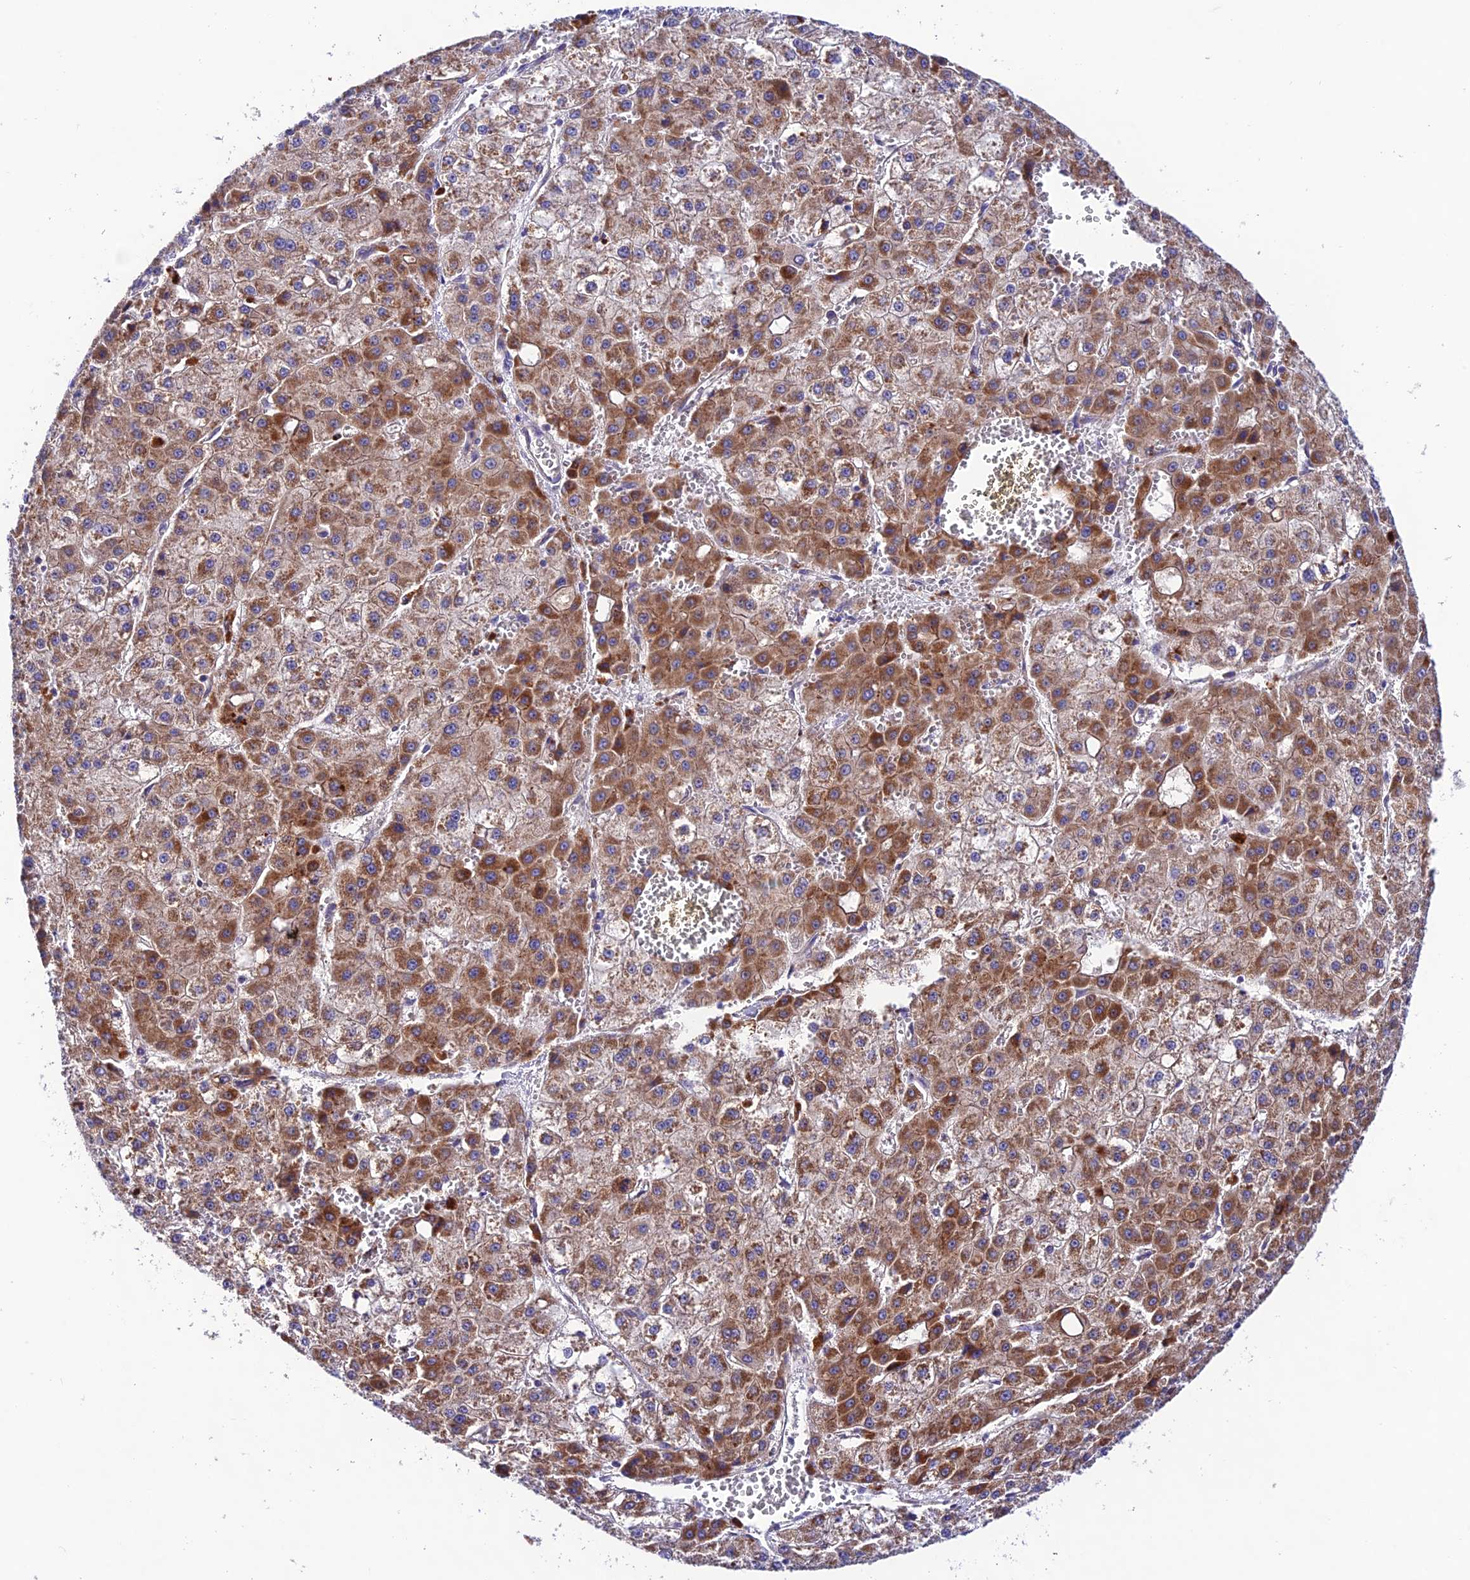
{"staining": {"intensity": "strong", "quantity": ">75%", "location": "cytoplasmic/membranous"}, "tissue": "liver cancer", "cell_type": "Tumor cells", "image_type": "cancer", "snomed": [{"axis": "morphology", "description": "Carcinoma, Hepatocellular, NOS"}, {"axis": "topography", "description": "Liver"}], "caption": "A brown stain highlights strong cytoplasmic/membranous positivity of a protein in human liver hepatocellular carcinoma tumor cells.", "gene": "LACTB2", "patient": {"sex": "male", "age": 47}}